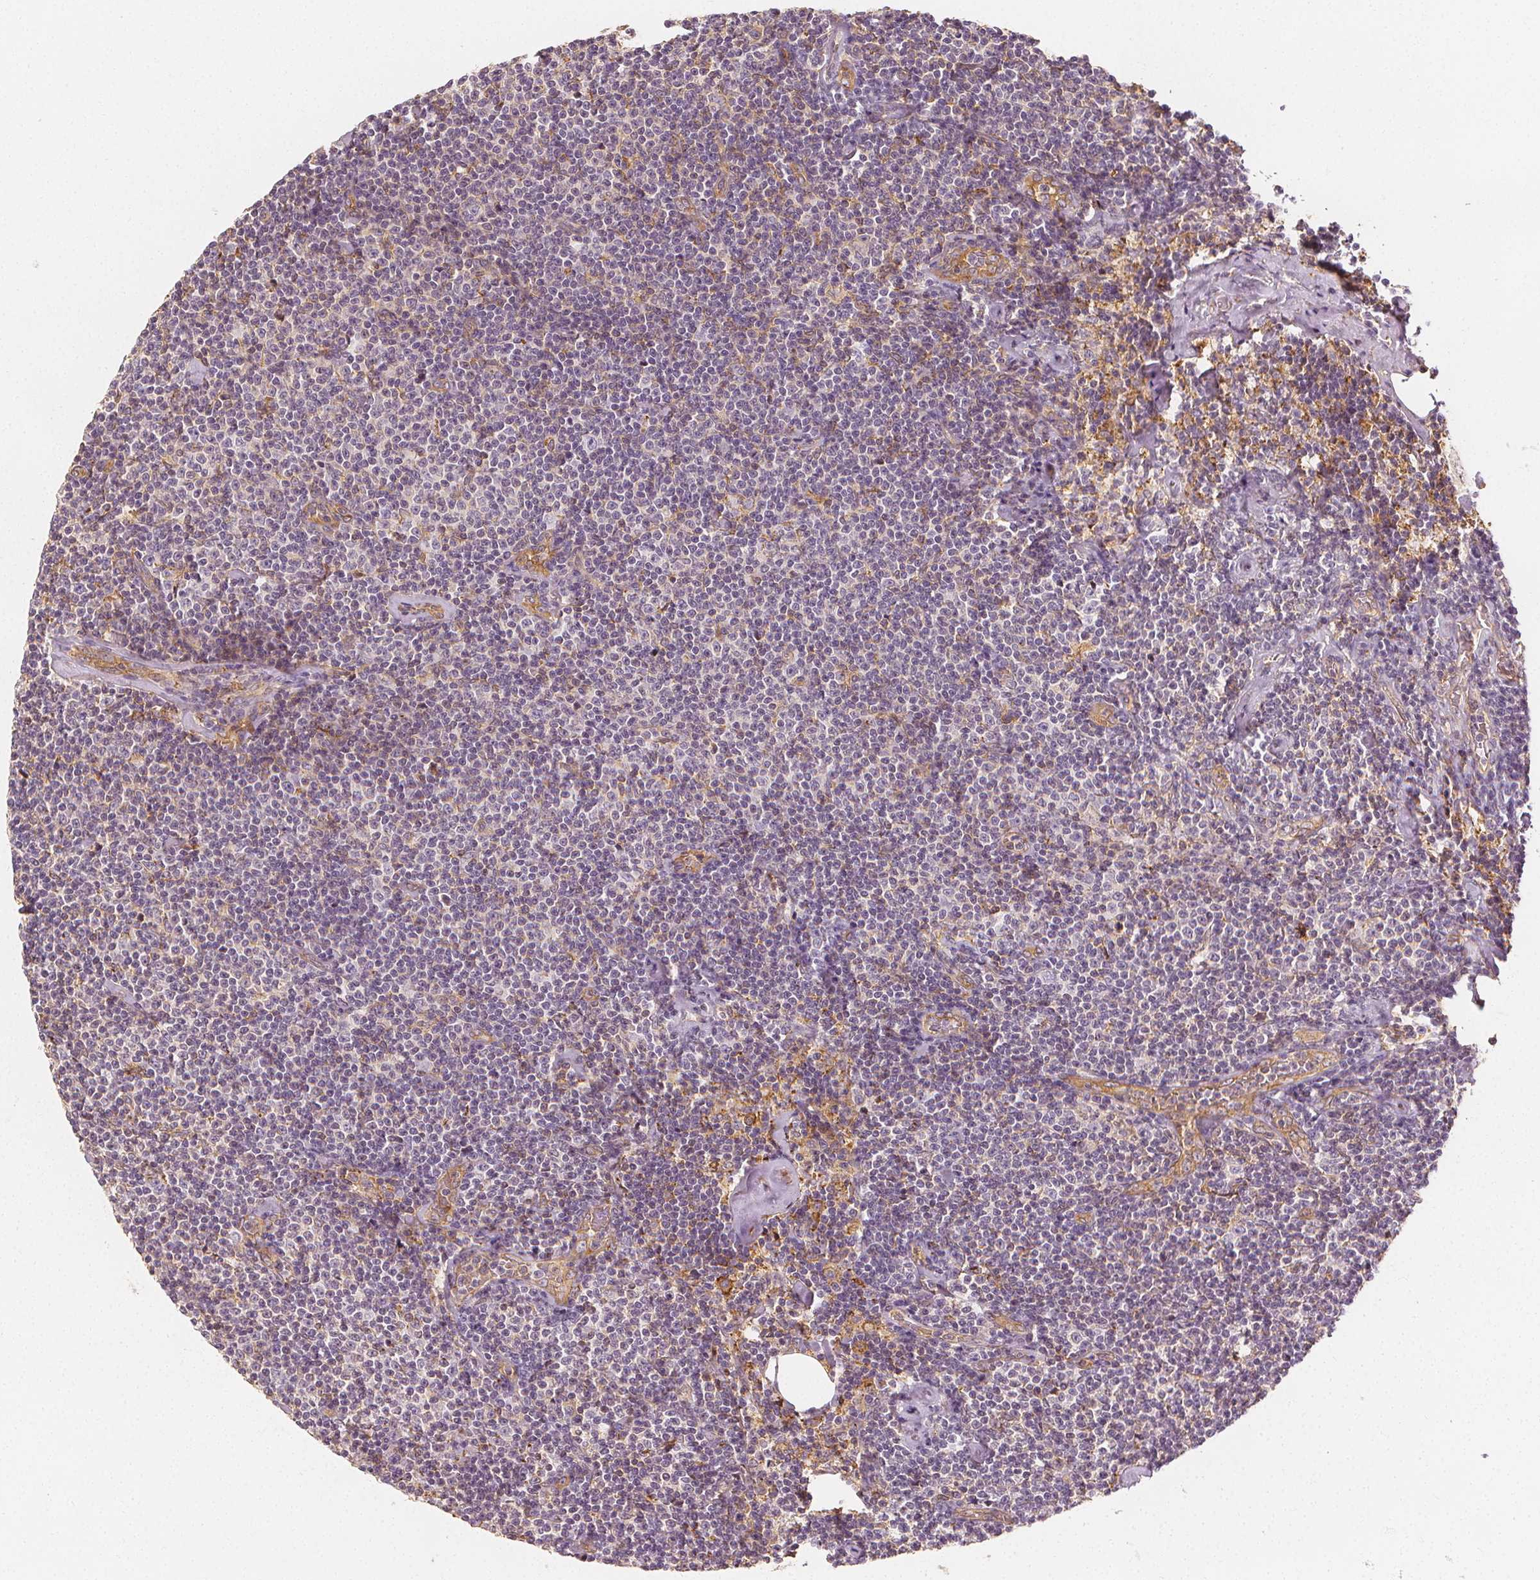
{"staining": {"intensity": "negative", "quantity": "none", "location": "none"}, "tissue": "lymphoma", "cell_type": "Tumor cells", "image_type": "cancer", "snomed": [{"axis": "morphology", "description": "Malignant lymphoma, non-Hodgkin's type, Low grade"}, {"axis": "topography", "description": "Lymph node"}], "caption": "Protein analysis of lymphoma displays no significant expression in tumor cells.", "gene": "ARHGAP26", "patient": {"sex": "male", "age": 81}}